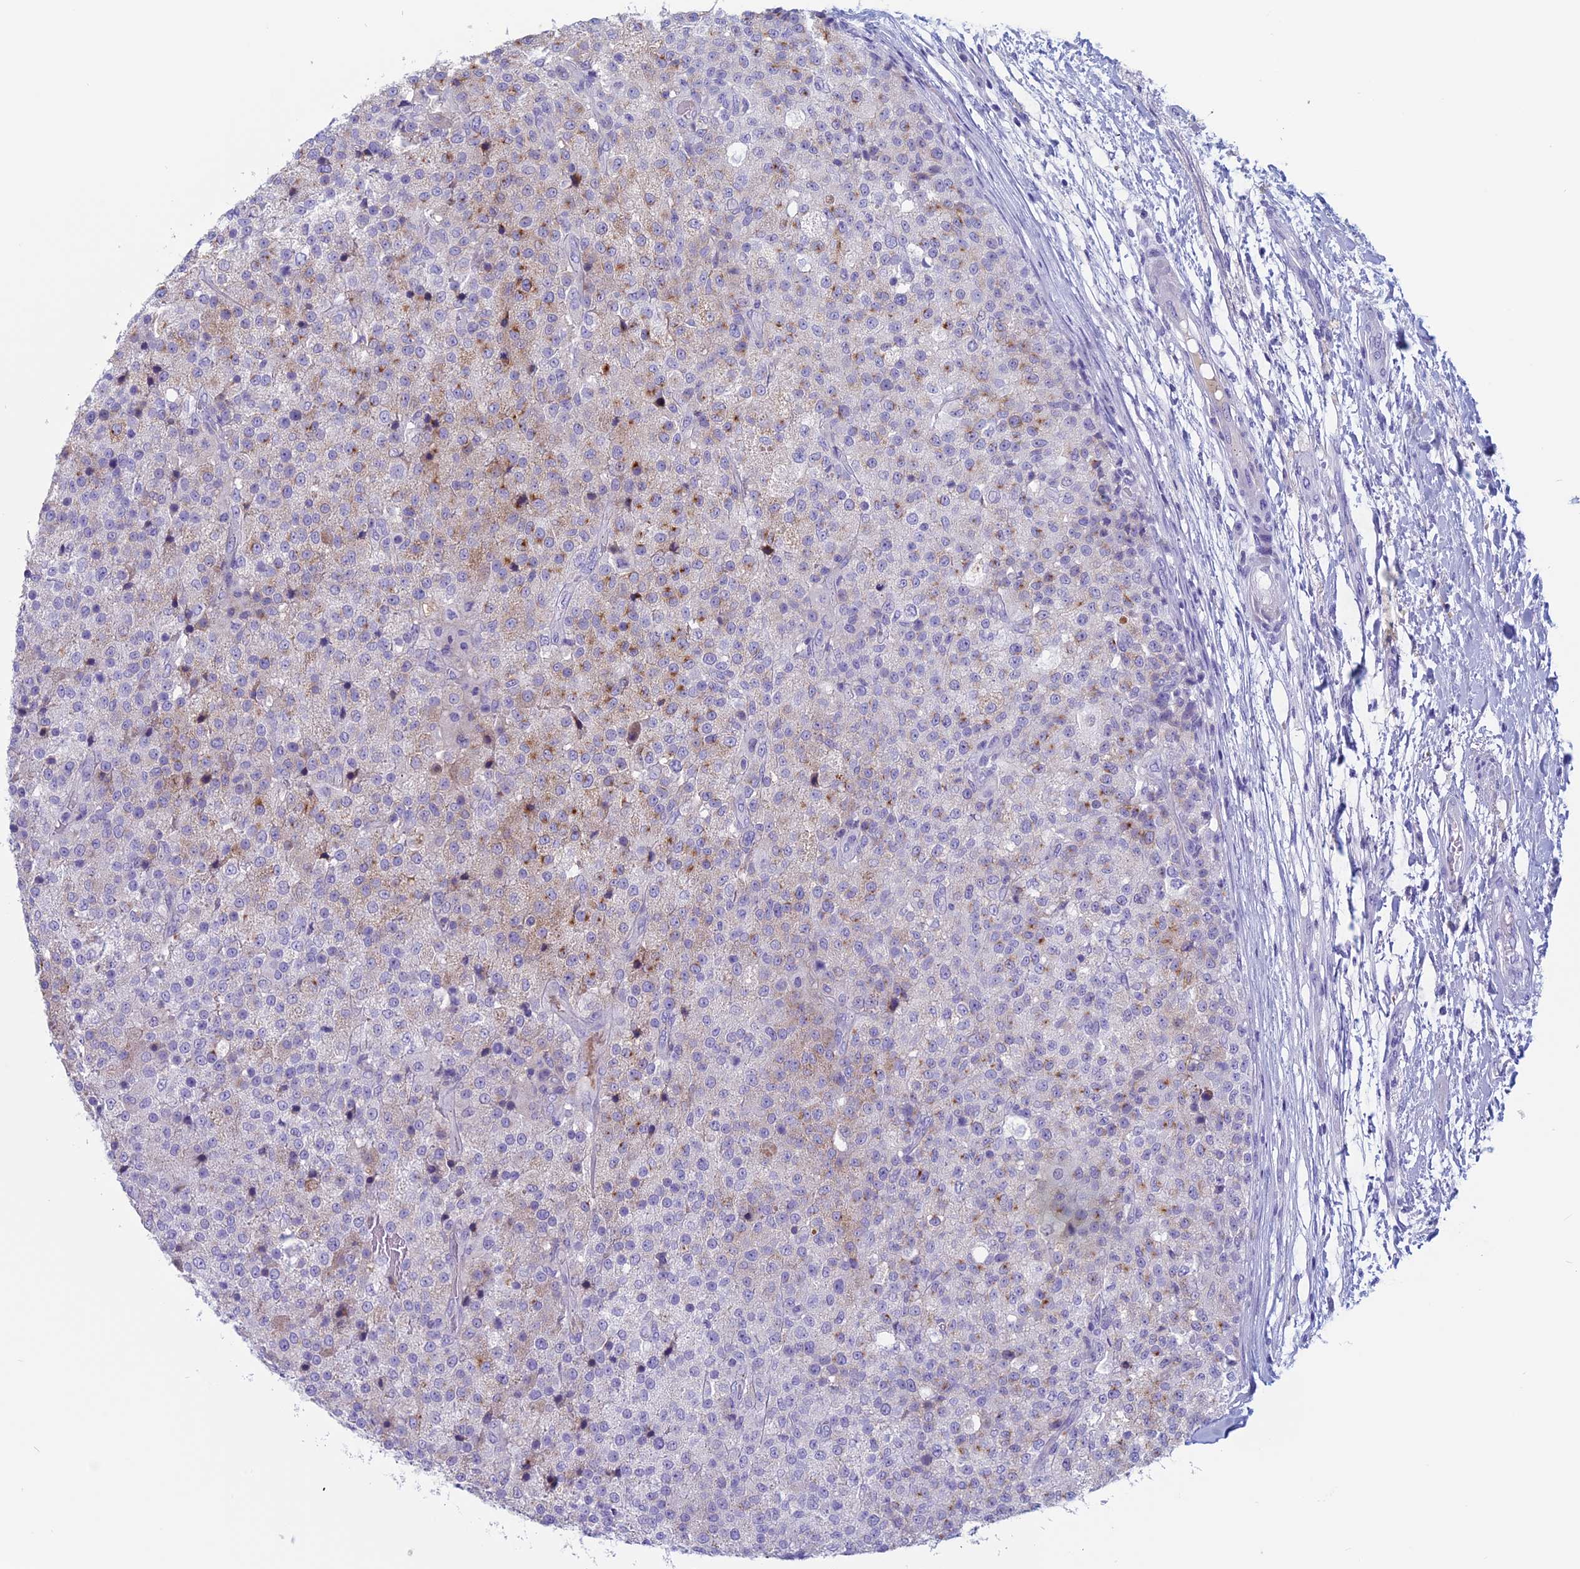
{"staining": {"intensity": "moderate", "quantity": "<25%", "location": "cytoplasmic/membranous"}, "tissue": "testis cancer", "cell_type": "Tumor cells", "image_type": "cancer", "snomed": [{"axis": "morphology", "description": "Seminoma, NOS"}, {"axis": "topography", "description": "Testis"}], "caption": "The histopathology image demonstrates a brown stain indicating the presence of a protein in the cytoplasmic/membranous of tumor cells in testis cancer.", "gene": "ANGPTL2", "patient": {"sex": "male", "age": 59}}